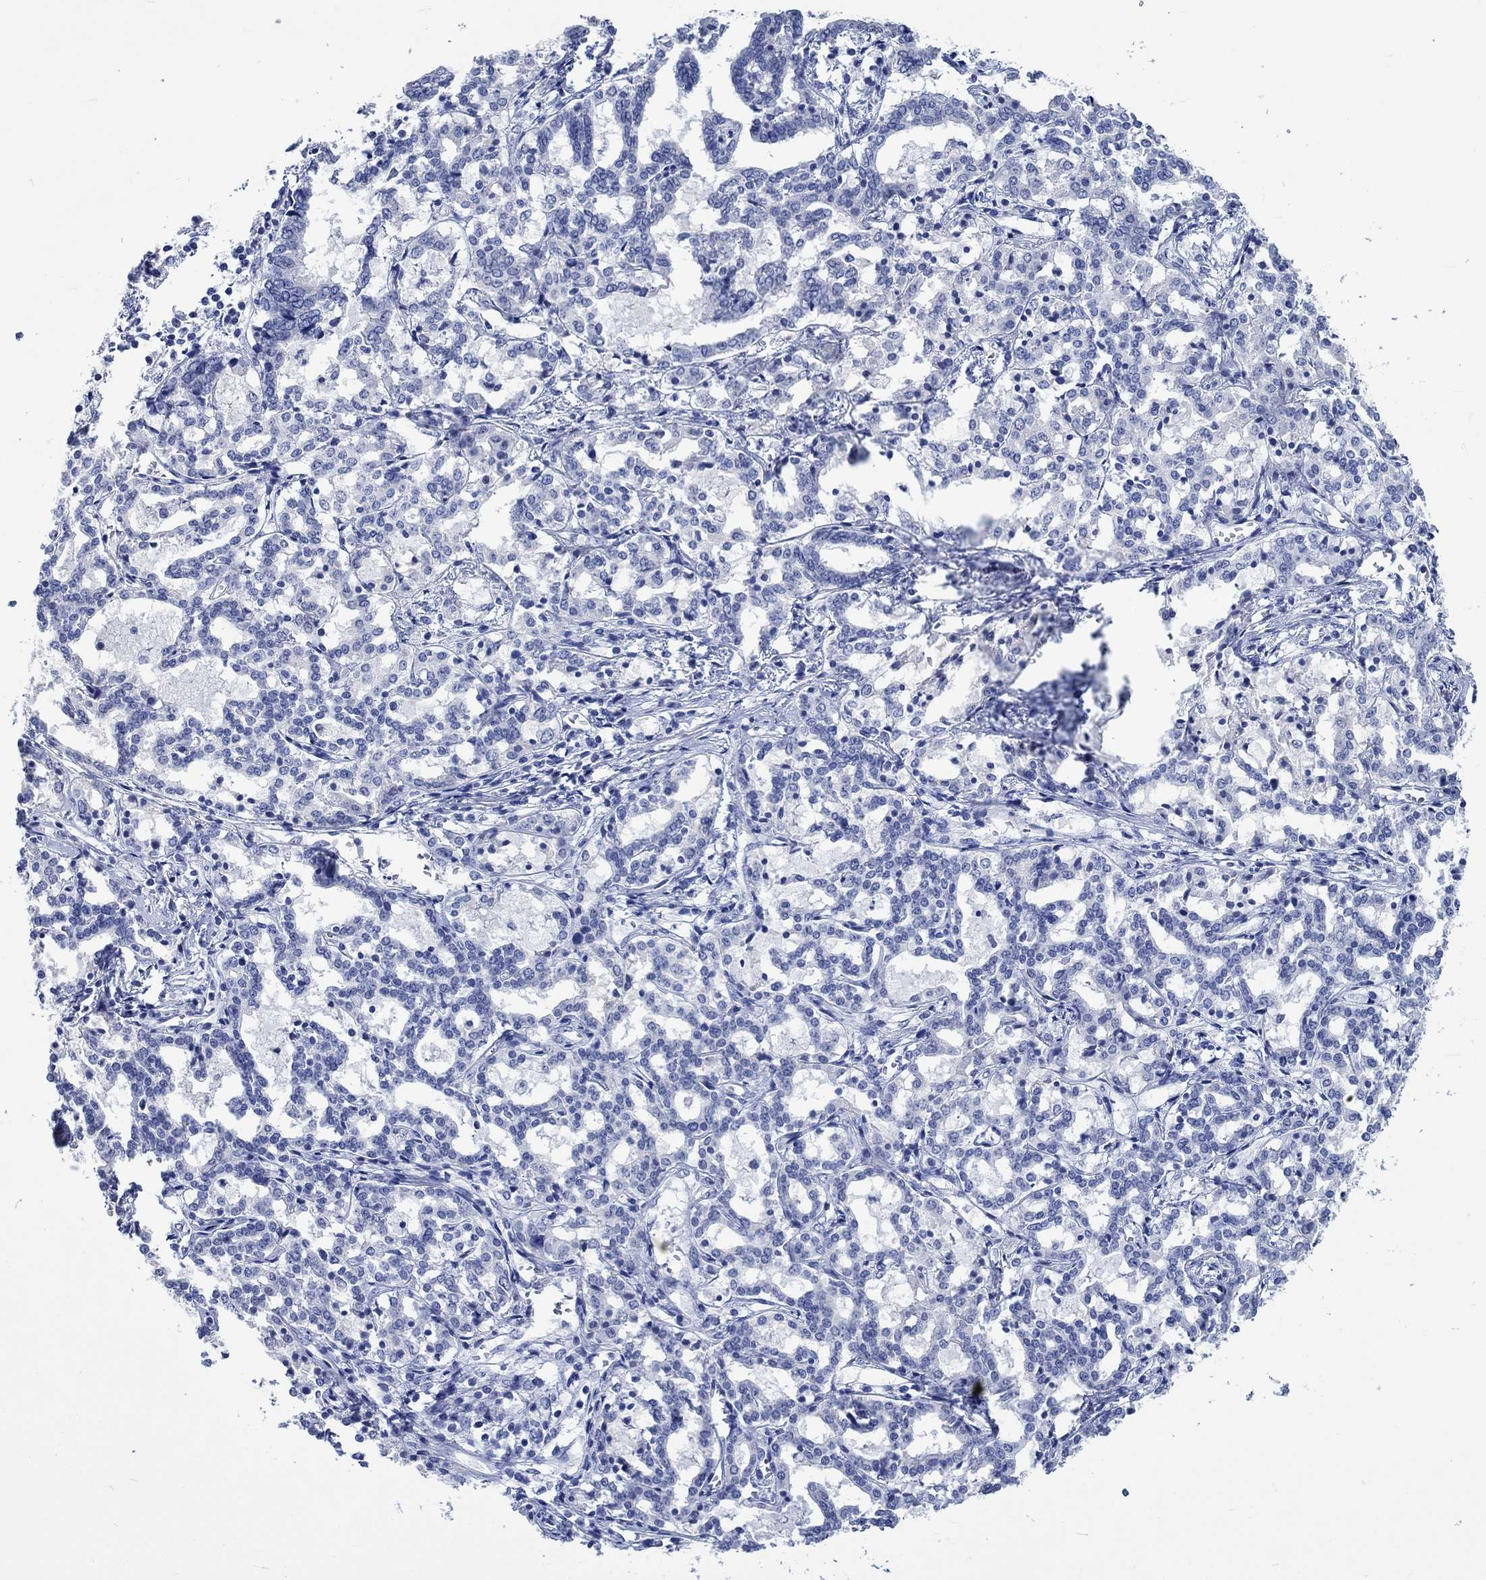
{"staining": {"intensity": "negative", "quantity": "none", "location": "none"}, "tissue": "liver cancer", "cell_type": "Tumor cells", "image_type": "cancer", "snomed": [{"axis": "morphology", "description": "Cholangiocarcinoma"}, {"axis": "topography", "description": "Liver"}], "caption": "There is no significant staining in tumor cells of cholangiocarcinoma (liver).", "gene": "C4orf47", "patient": {"sex": "female", "age": 47}}